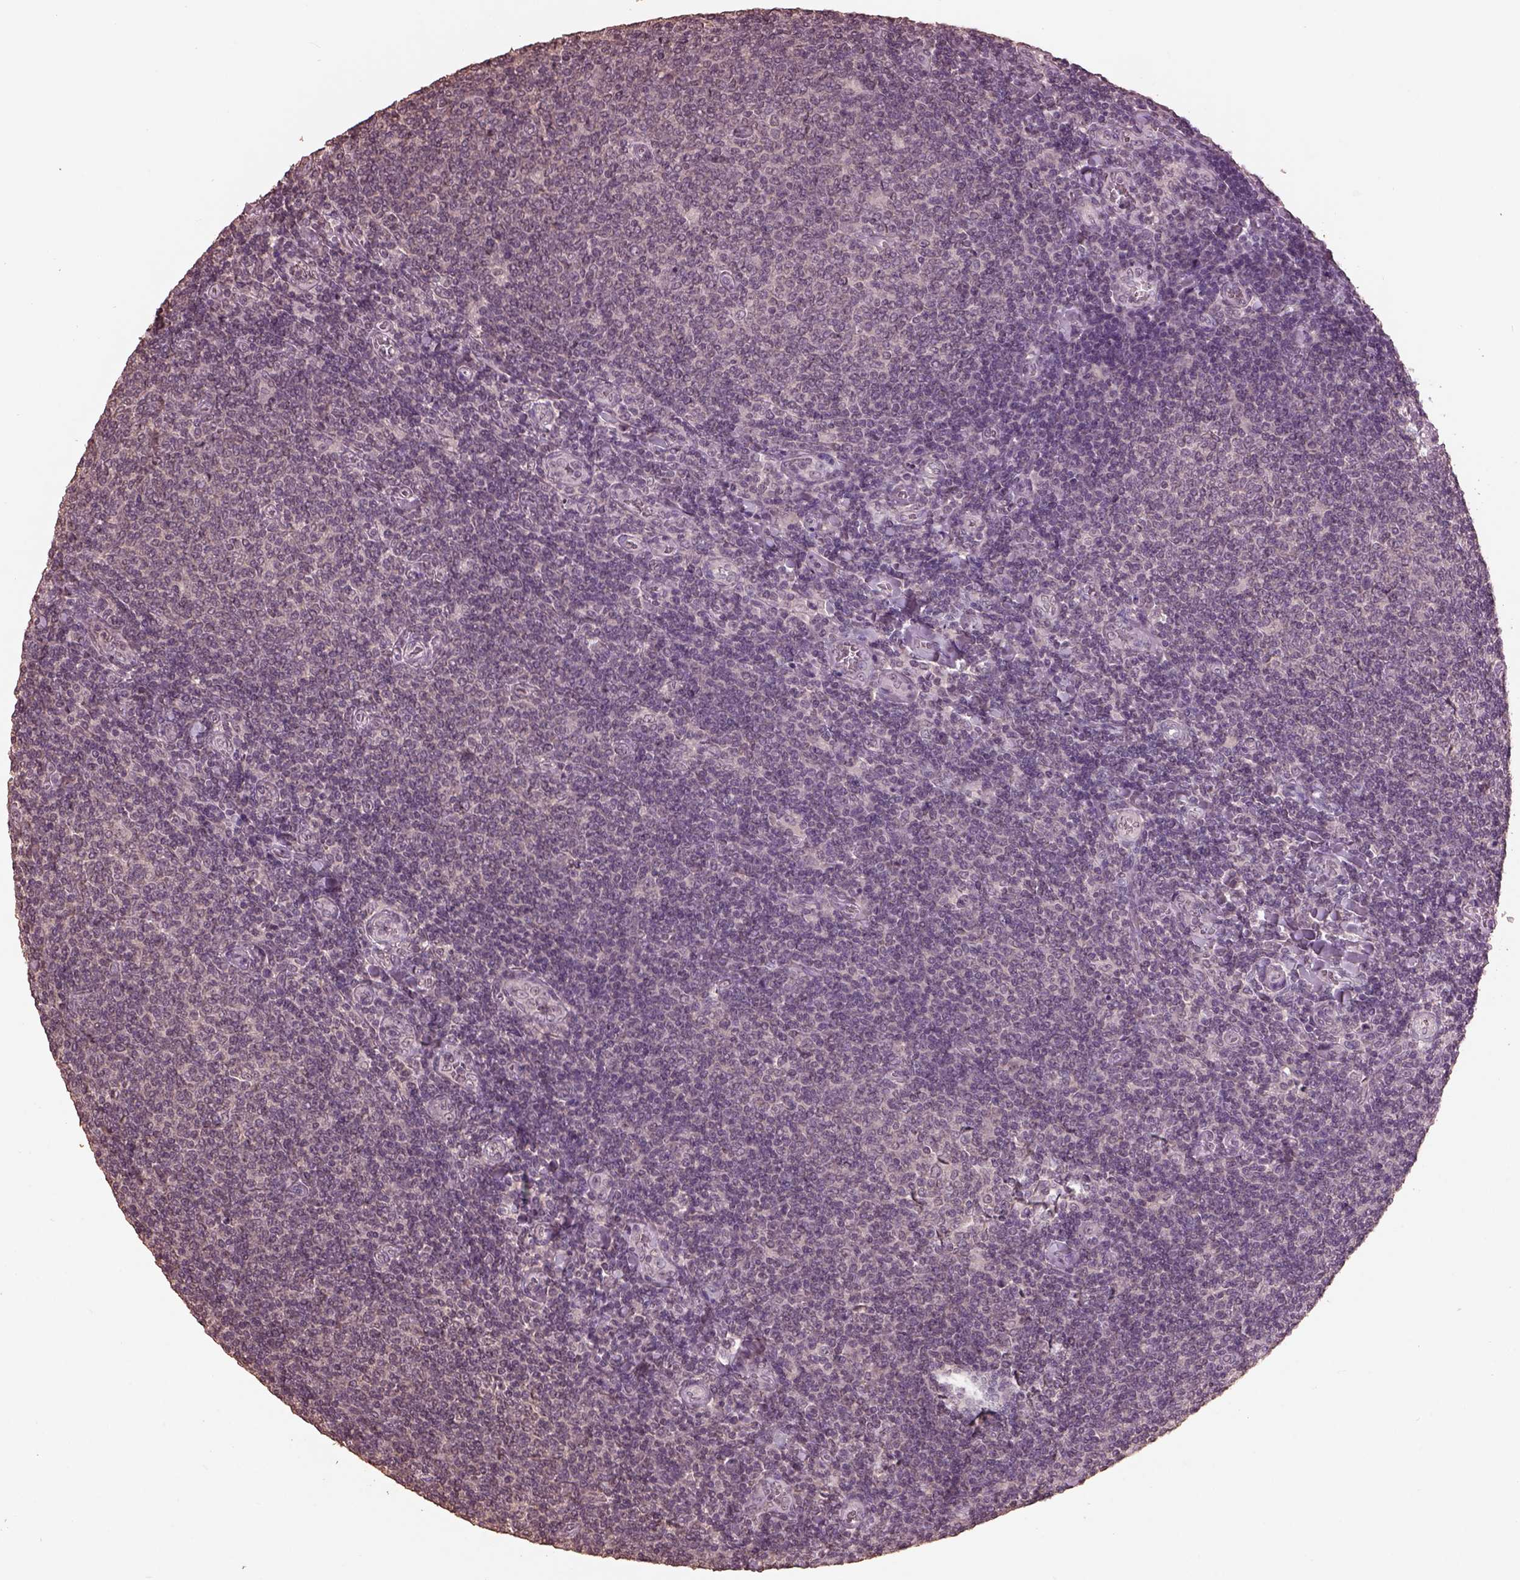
{"staining": {"intensity": "negative", "quantity": "none", "location": "none"}, "tissue": "lymphoma", "cell_type": "Tumor cells", "image_type": "cancer", "snomed": [{"axis": "morphology", "description": "Malignant lymphoma, non-Hodgkin's type, Low grade"}, {"axis": "topography", "description": "Lymph node"}], "caption": "This is an immunohistochemistry (IHC) micrograph of lymphoma. There is no positivity in tumor cells.", "gene": "CPT1C", "patient": {"sex": "male", "age": 52}}